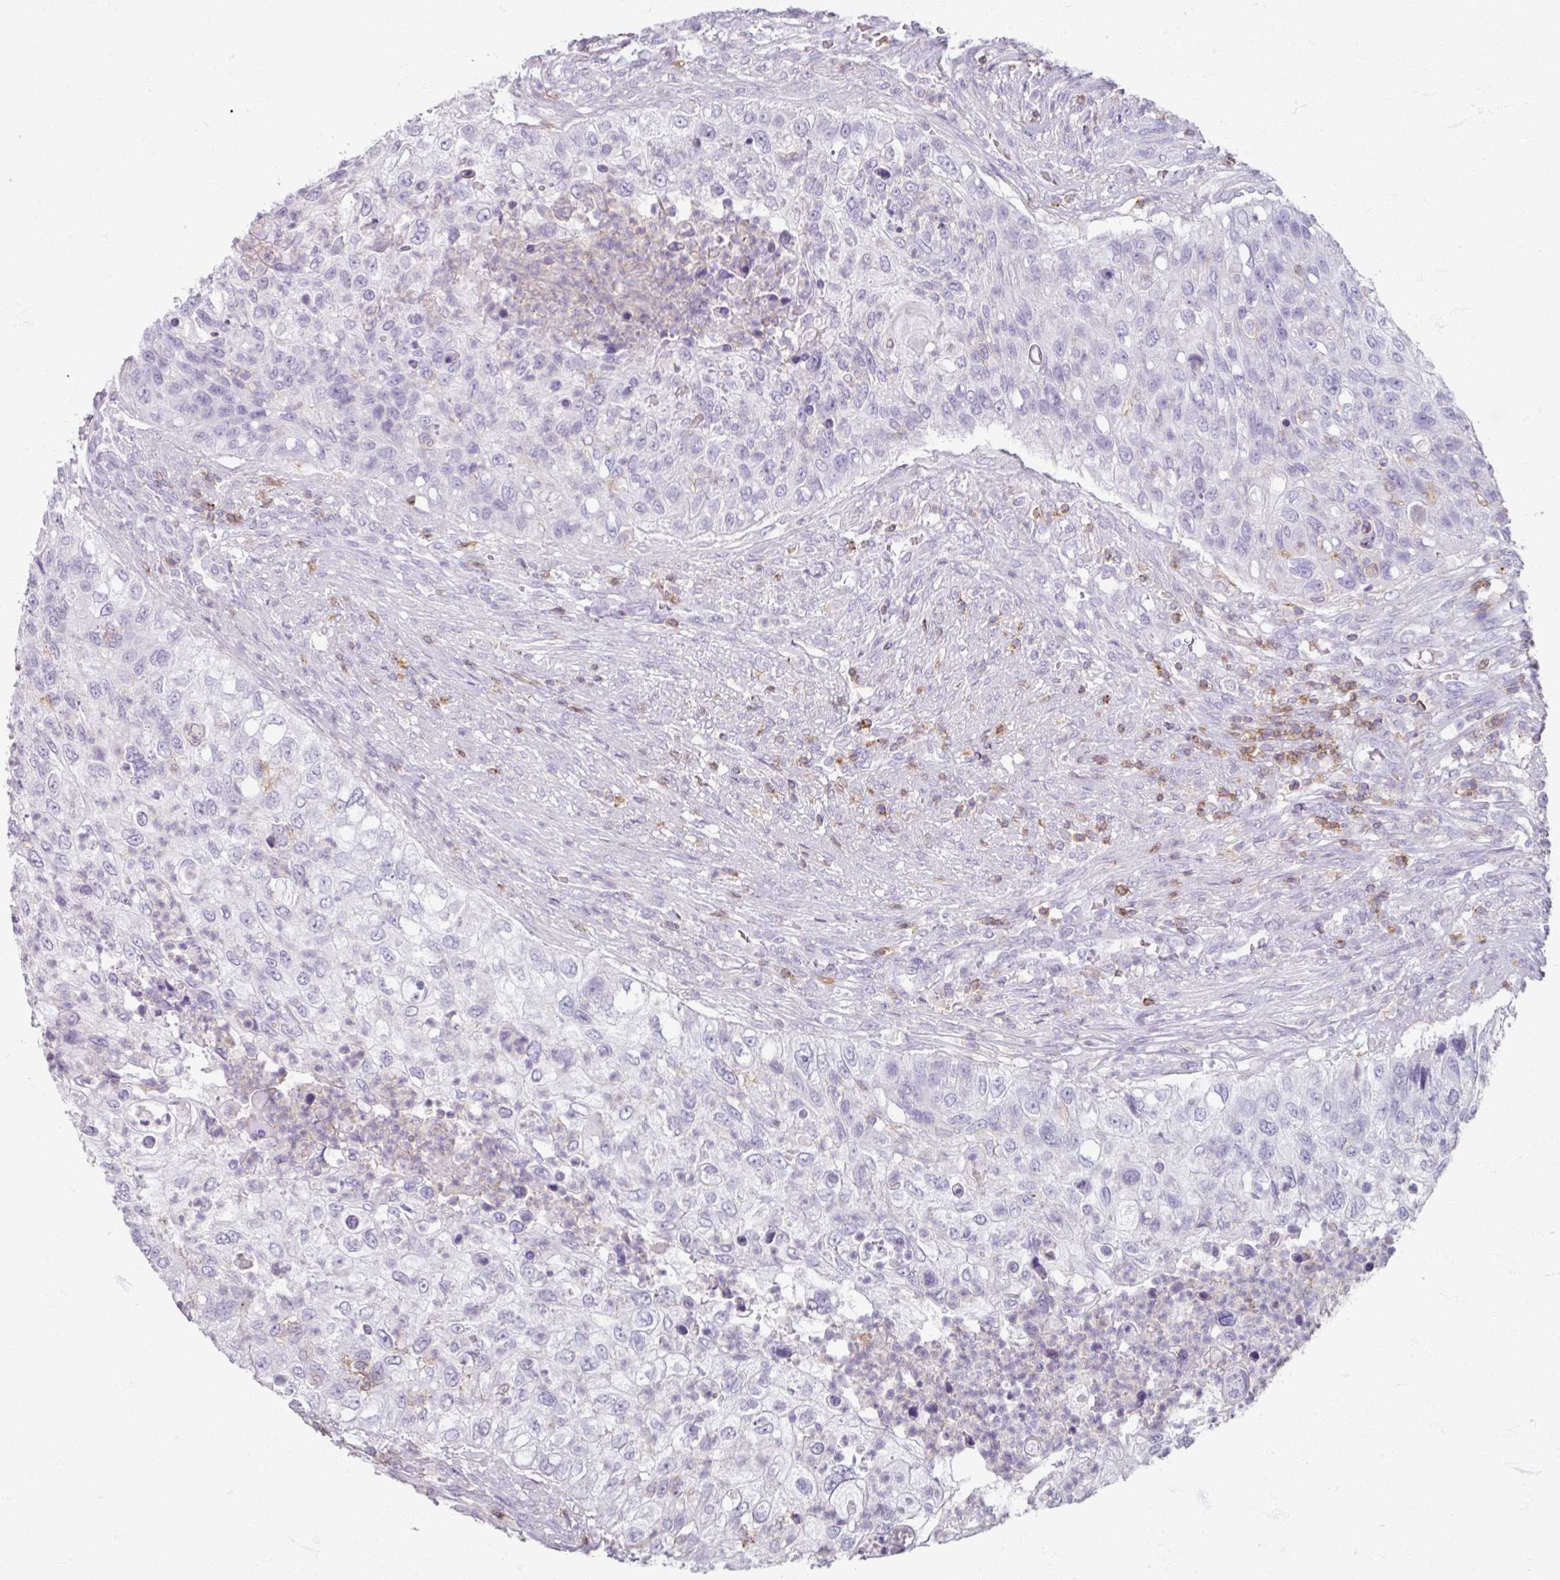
{"staining": {"intensity": "negative", "quantity": "none", "location": "none"}, "tissue": "urothelial cancer", "cell_type": "Tumor cells", "image_type": "cancer", "snomed": [{"axis": "morphology", "description": "Urothelial carcinoma, High grade"}, {"axis": "topography", "description": "Urinary bladder"}], "caption": "Urothelial cancer was stained to show a protein in brown. There is no significant positivity in tumor cells. The staining is performed using DAB (3,3'-diaminobenzidine) brown chromogen with nuclei counter-stained in using hematoxylin.", "gene": "PTPRC", "patient": {"sex": "female", "age": 60}}